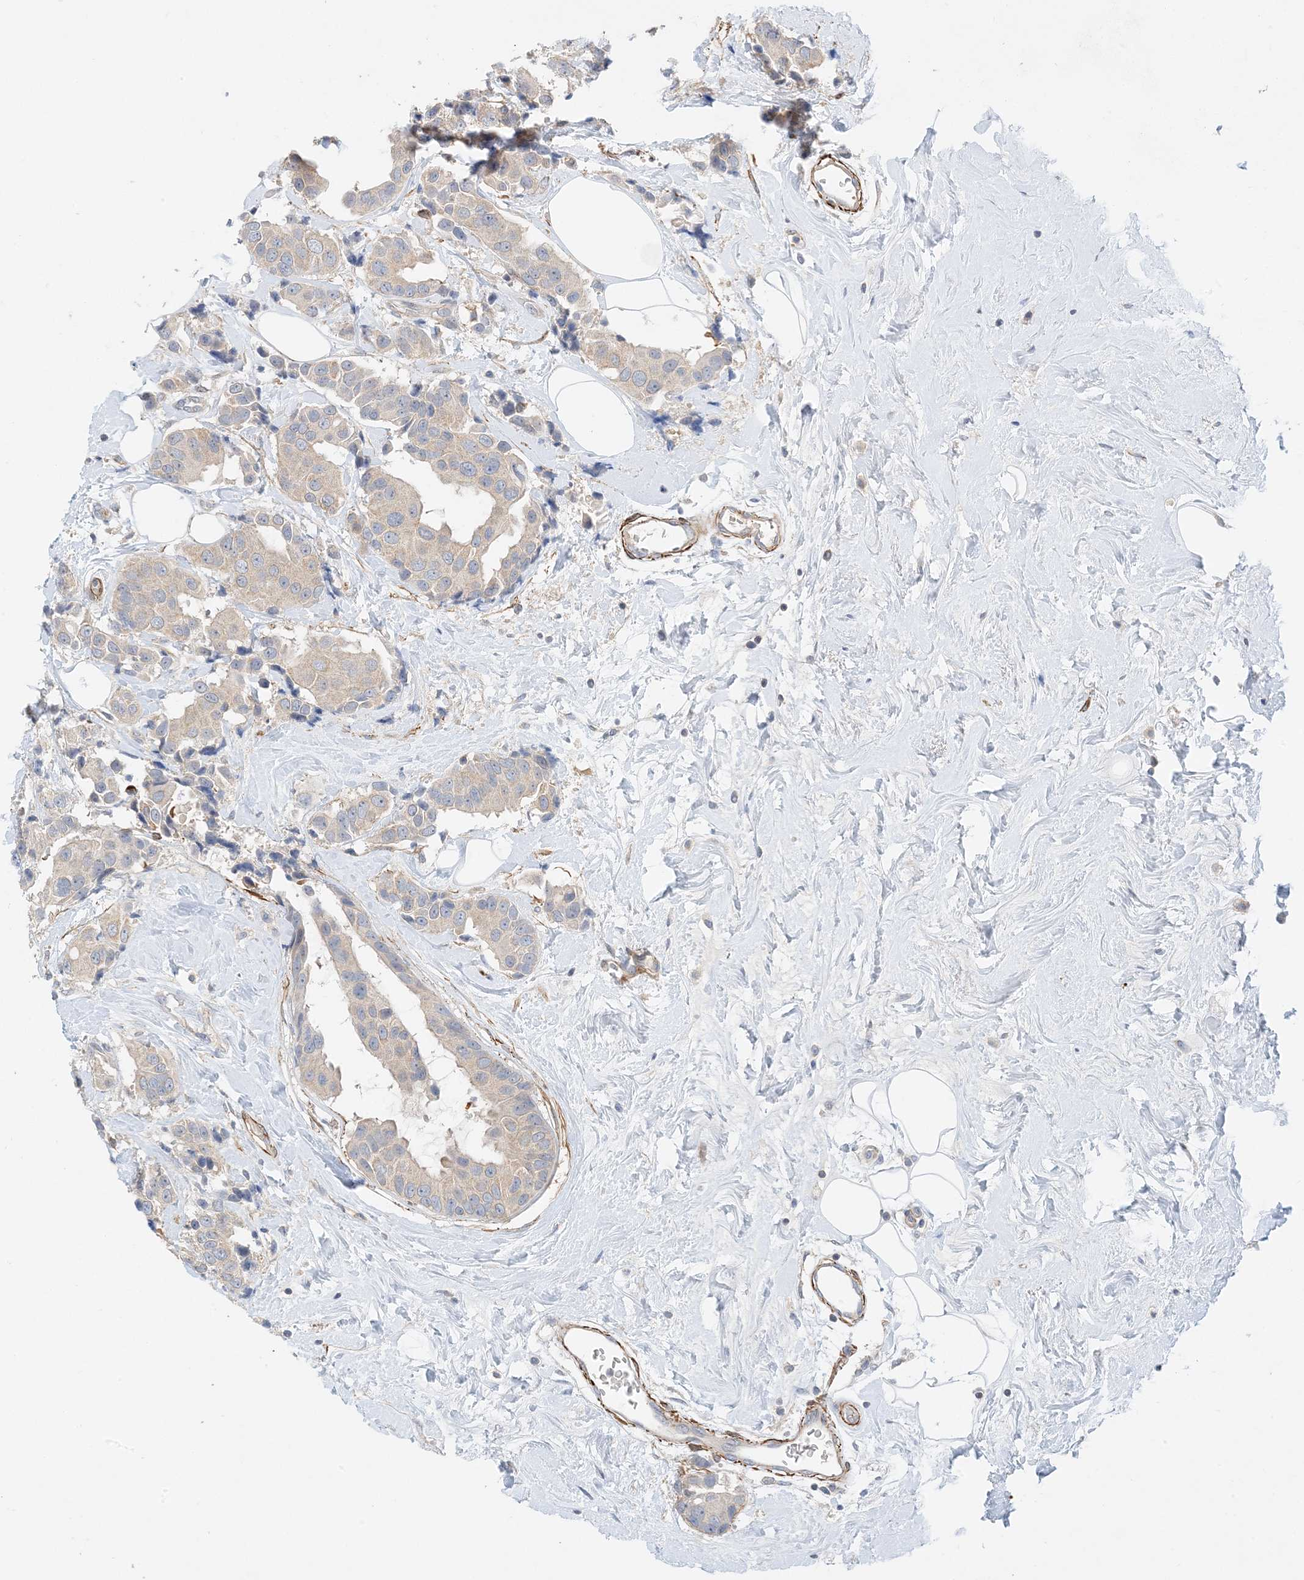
{"staining": {"intensity": "weak", "quantity": "<25%", "location": "cytoplasmic/membranous"}, "tissue": "breast cancer", "cell_type": "Tumor cells", "image_type": "cancer", "snomed": [{"axis": "morphology", "description": "Normal tissue, NOS"}, {"axis": "morphology", "description": "Duct carcinoma"}, {"axis": "topography", "description": "Breast"}], "caption": "Immunohistochemistry micrograph of neoplastic tissue: human intraductal carcinoma (breast) stained with DAB shows no significant protein staining in tumor cells. (Brightfield microscopy of DAB IHC at high magnification).", "gene": "KIFBP", "patient": {"sex": "female", "age": 39}}